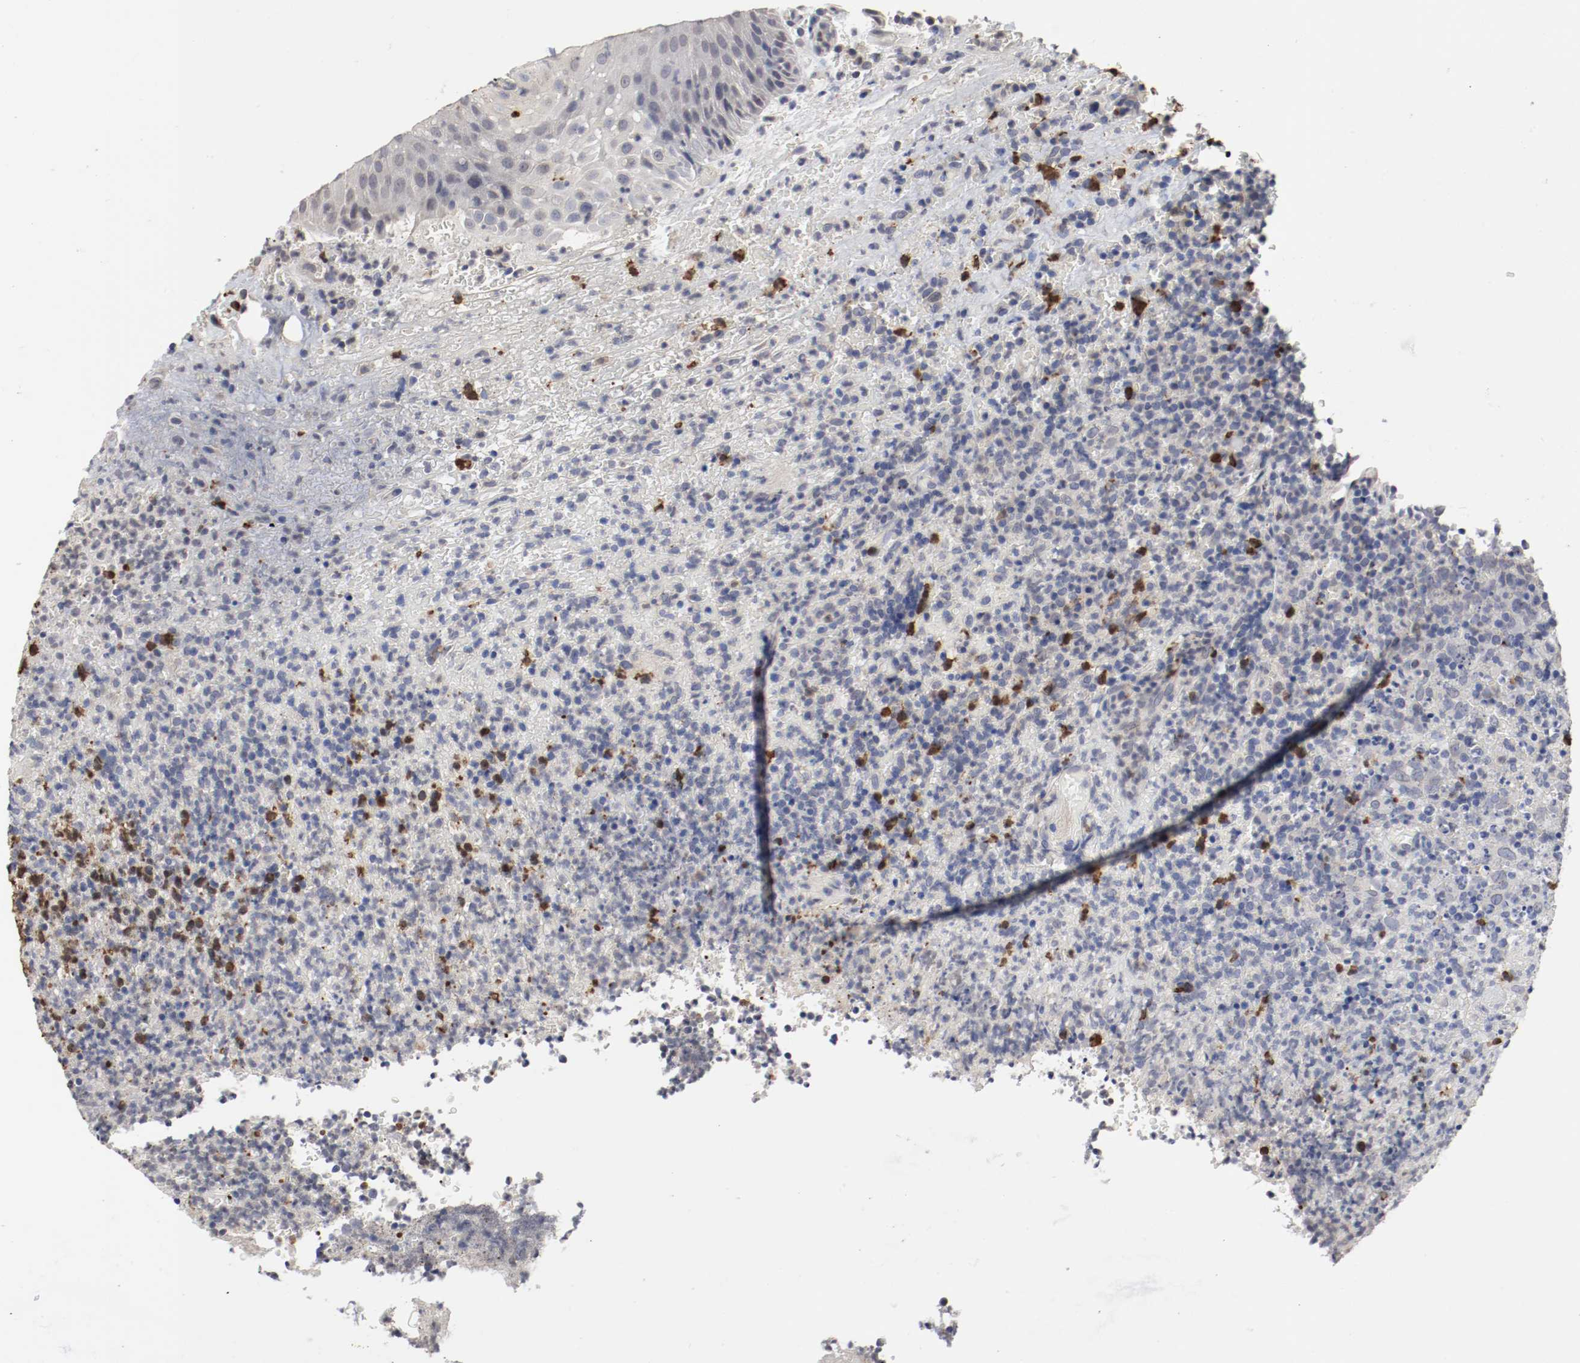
{"staining": {"intensity": "strong", "quantity": "<25%", "location": "nuclear"}, "tissue": "lymphoma", "cell_type": "Tumor cells", "image_type": "cancer", "snomed": [{"axis": "morphology", "description": "Malignant lymphoma, non-Hodgkin's type, High grade"}, {"axis": "topography", "description": "Tonsil"}], "caption": "Strong nuclear protein expression is seen in about <25% of tumor cells in high-grade malignant lymphoma, non-Hodgkin's type.", "gene": "CEBPE", "patient": {"sex": "female", "age": 36}}